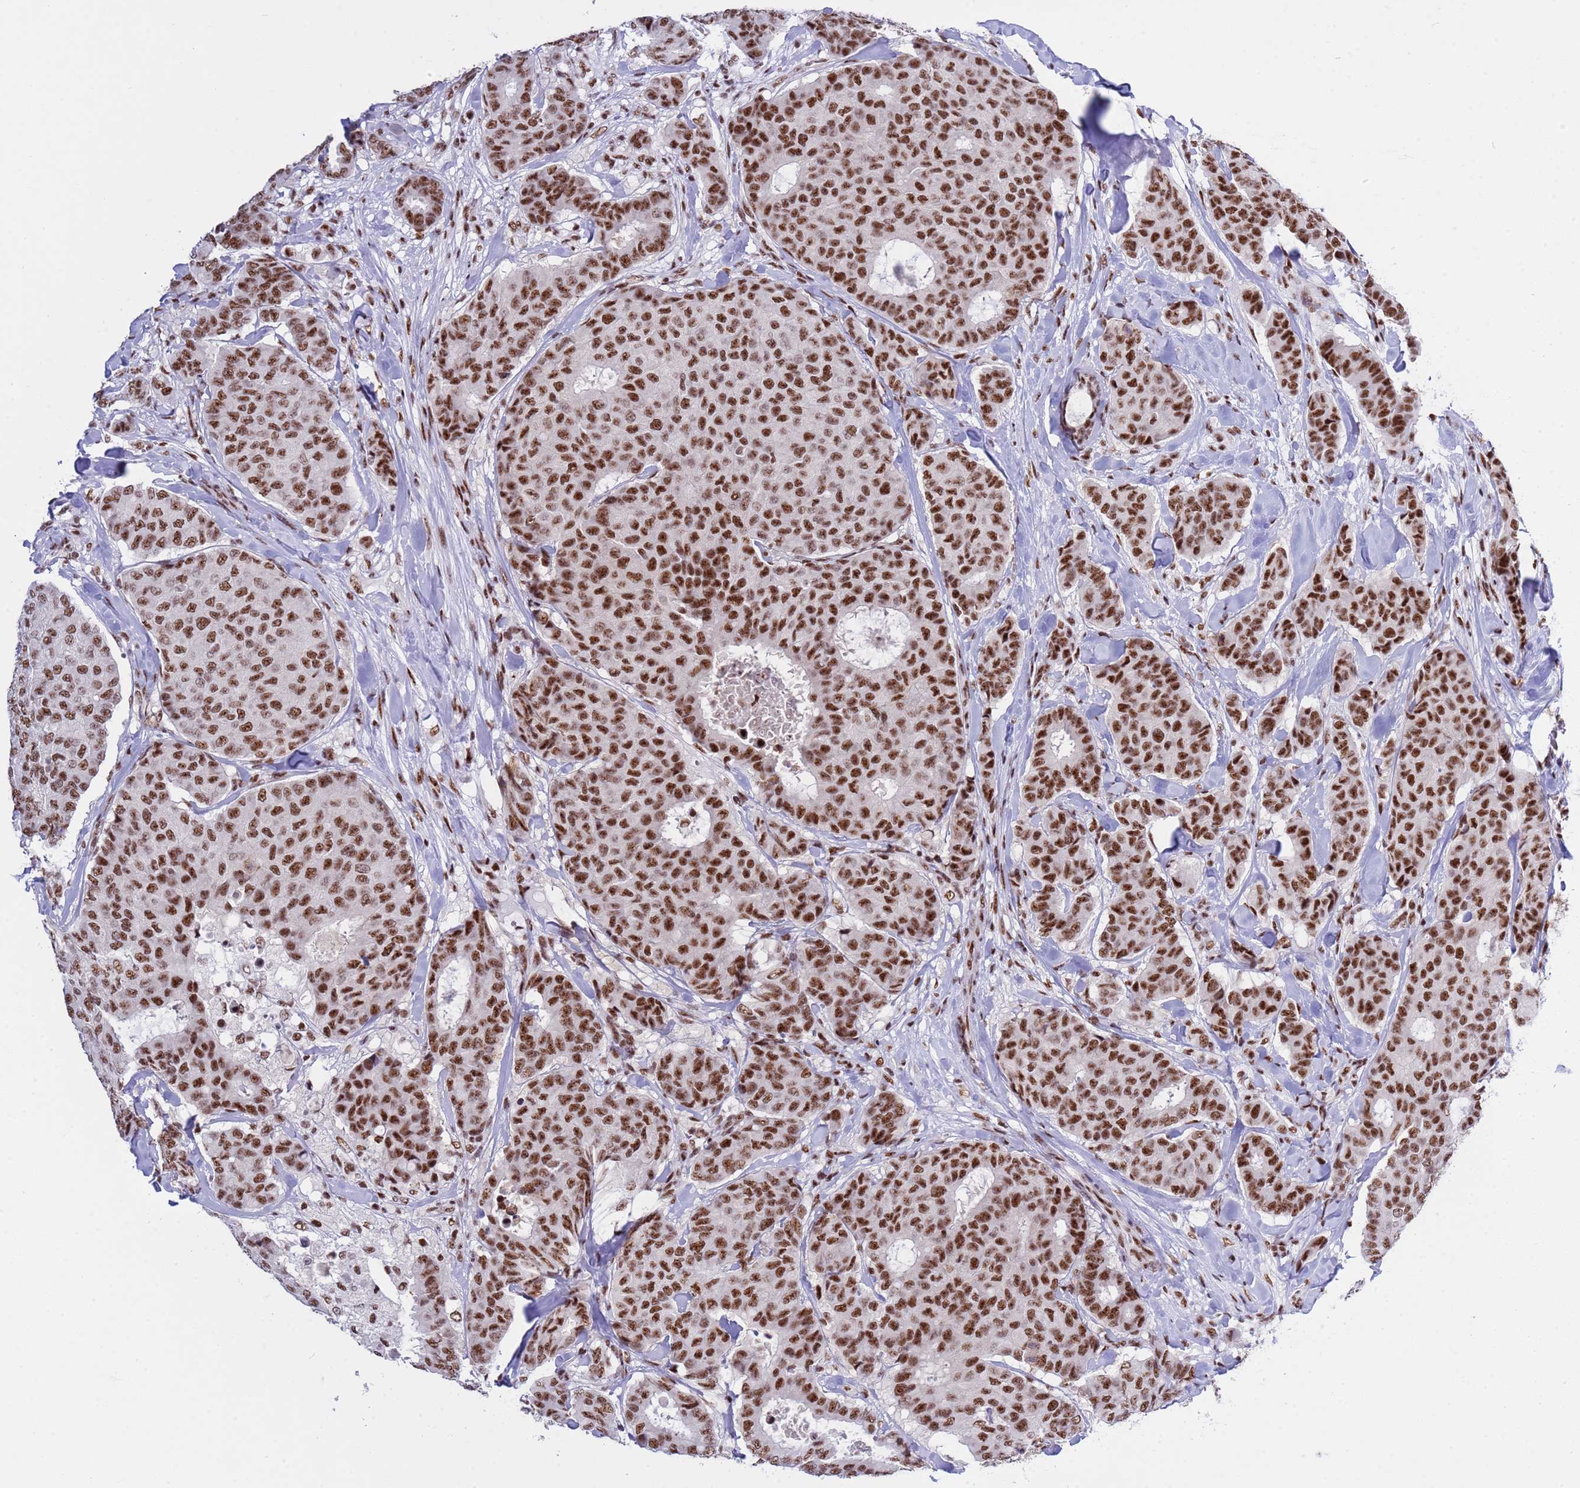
{"staining": {"intensity": "strong", "quantity": ">75%", "location": "nuclear"}, "tissue": "breast cancer", "cell_type": "Tumor cells", "image_type": "cancer", "snomed": [{"axis": "morphology", "description": "Duct carcinoma"}, {"axis": "topography", "description": "Breast"}], "caption": "Strong nuclear positivity for a protein is identified in approximately >75% of tumor cells of breast infiltrating ductal carcinoma using IHC.", "gene": "THOC2", "patient": {"sex": "female", "age": 75}}